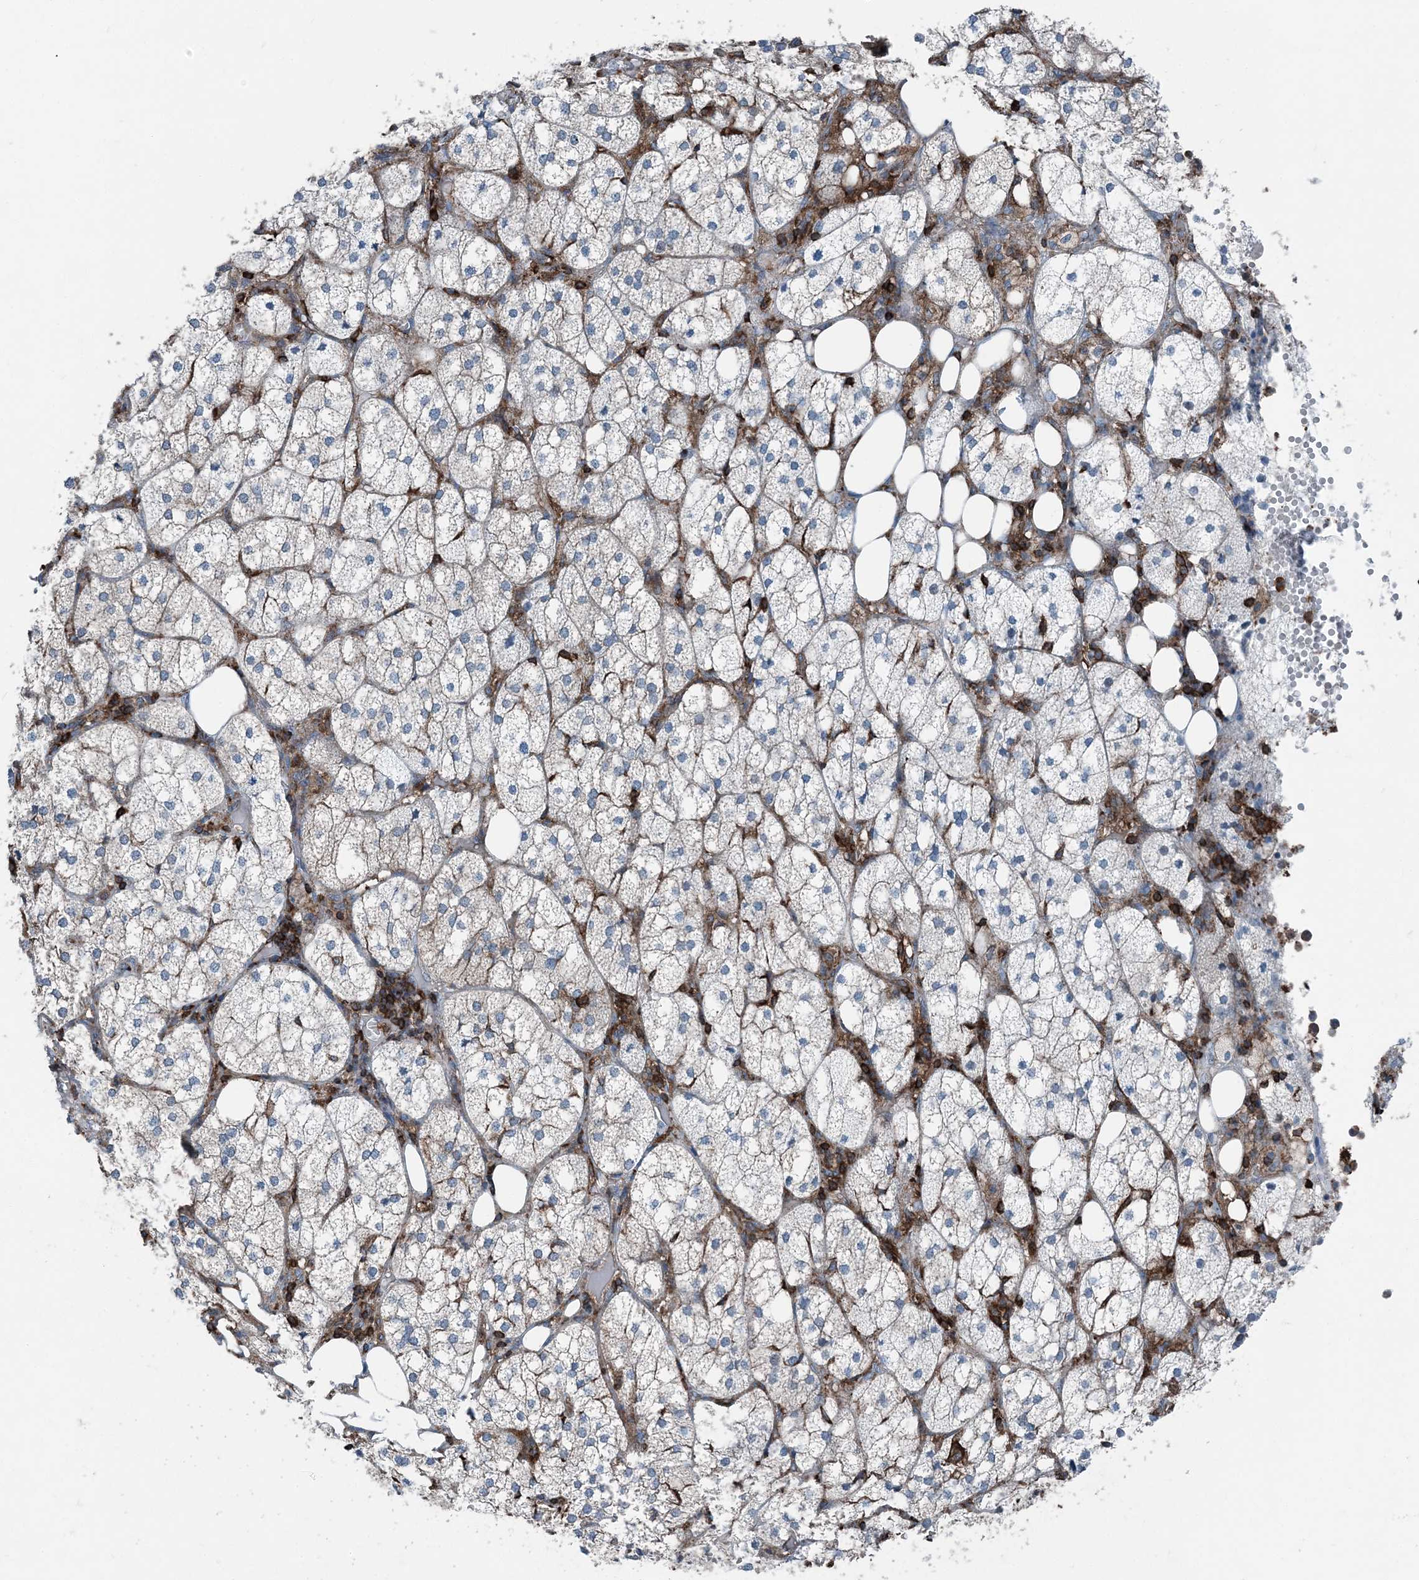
{"staining": {"intensity": "moderate", "quantity": "<25%", "location": "cytoplasmic/membranous"}, "tissue": "adrenal gland", "cell_type": "Glandular cells", "image_type": "normal", "snomed": [{"axis": "morphology", "description": "Normal tissue, NOS"}, {"axis": "topography", "description": "Adrenal gland"}], "caption": "Adrenal gland stained for a protein (brown) reveals moderate cytoplasmic/membranous positive staining in approximately <25% of glandular cells.", "gene": "CFL1", "patient": {"sex": "female", "age": 61}}